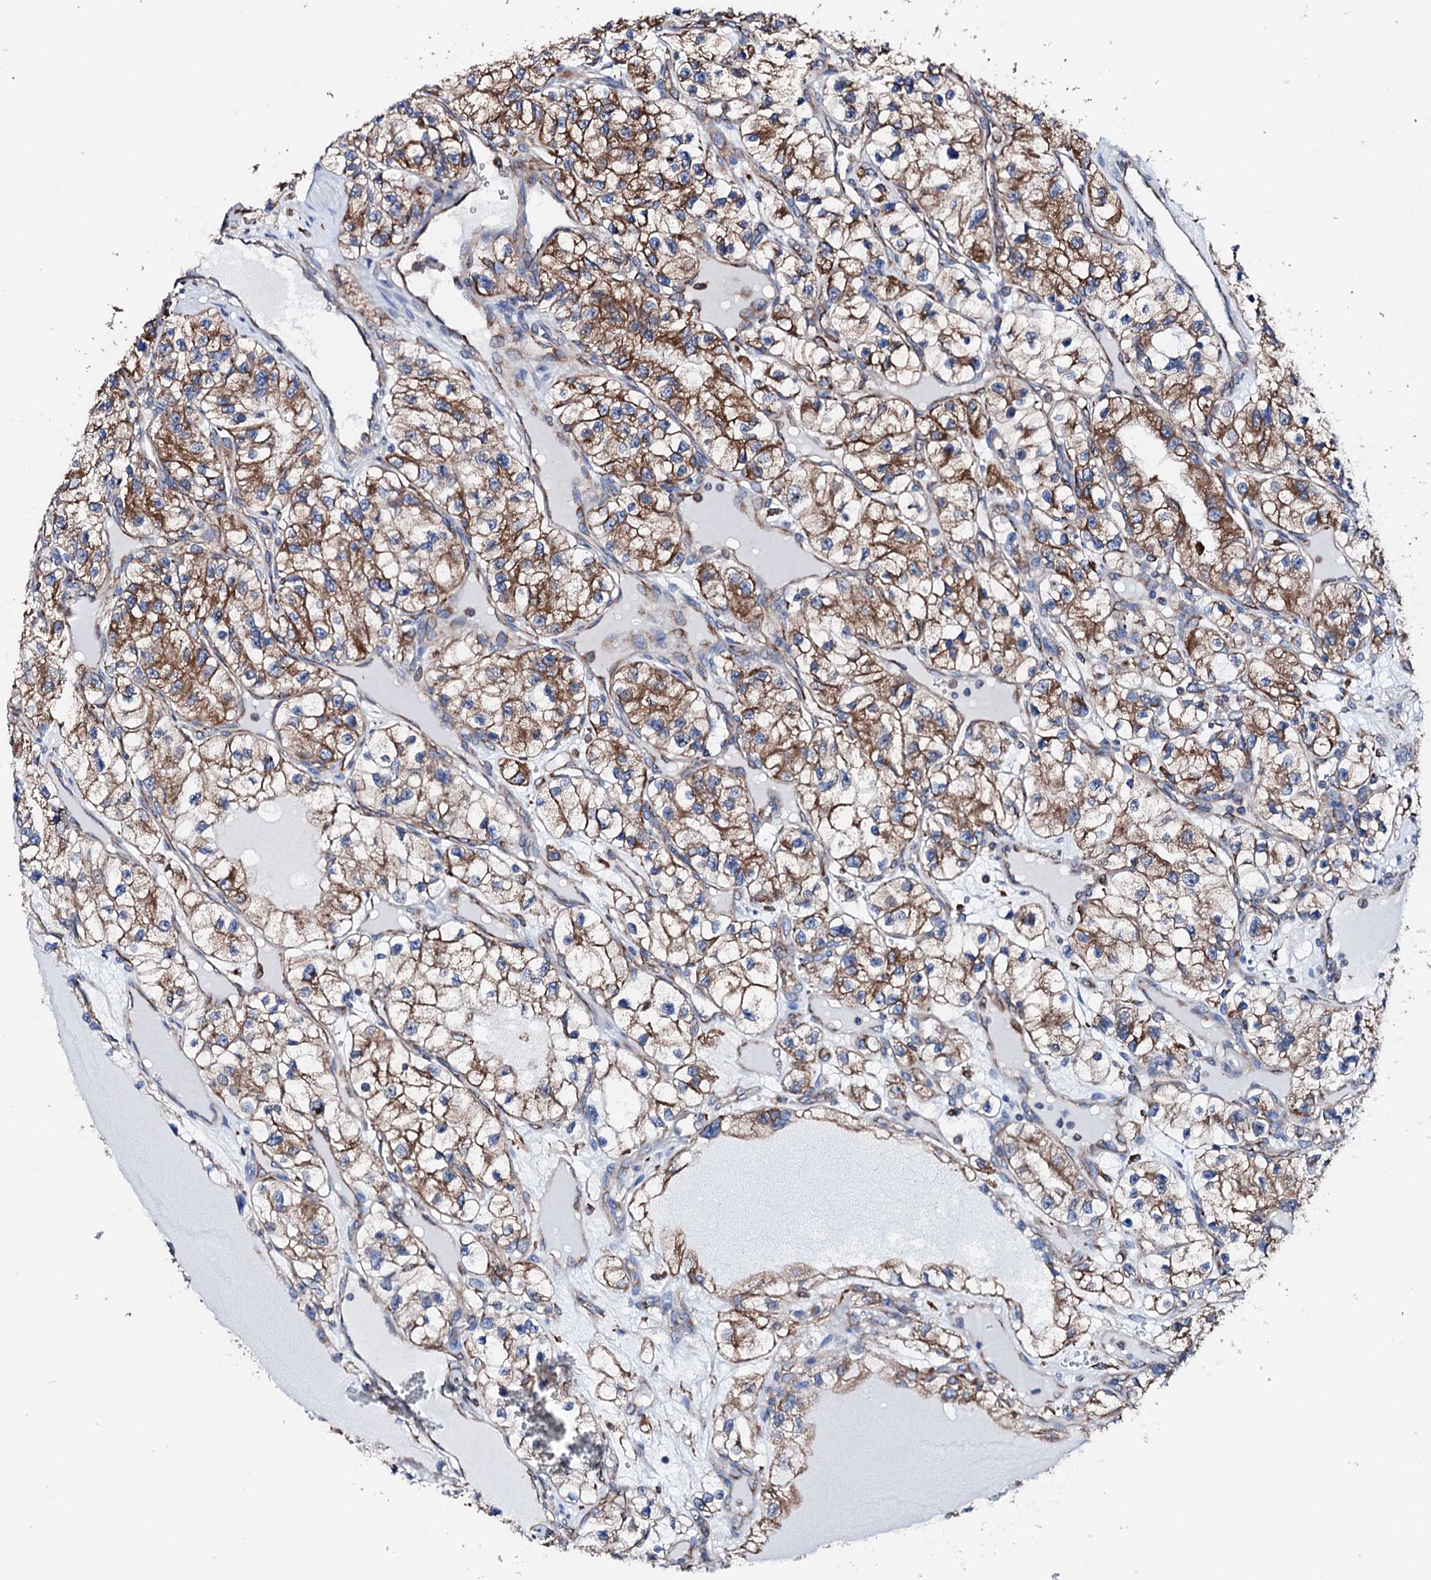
{"staining": {"intensity": "moderate", "quantity": ">75%", "location": "cytoplasmic/membranous"}, "tissue": "renal cancer", "cell_type": "Tumor cells", "image_type": "cancer", "snomed": [{"axis": "morphology", "description": "Adenocarcinoma, NOS"}, {"axis": "topography", "description": "Kidney"}], "caption": "High-magnification brightfield microscopy of adenocarcinoma (renal) stained with DAB (3,3'-diaminobenzidine) (brown) and counterstained with hematoxylin (blue). tumor cells exhibit moderate cytoplasmic/membranous expression is present in about>75% of cells.", "gene": "AMDHD1", "patient": {"sex": "female", "age": 57}}